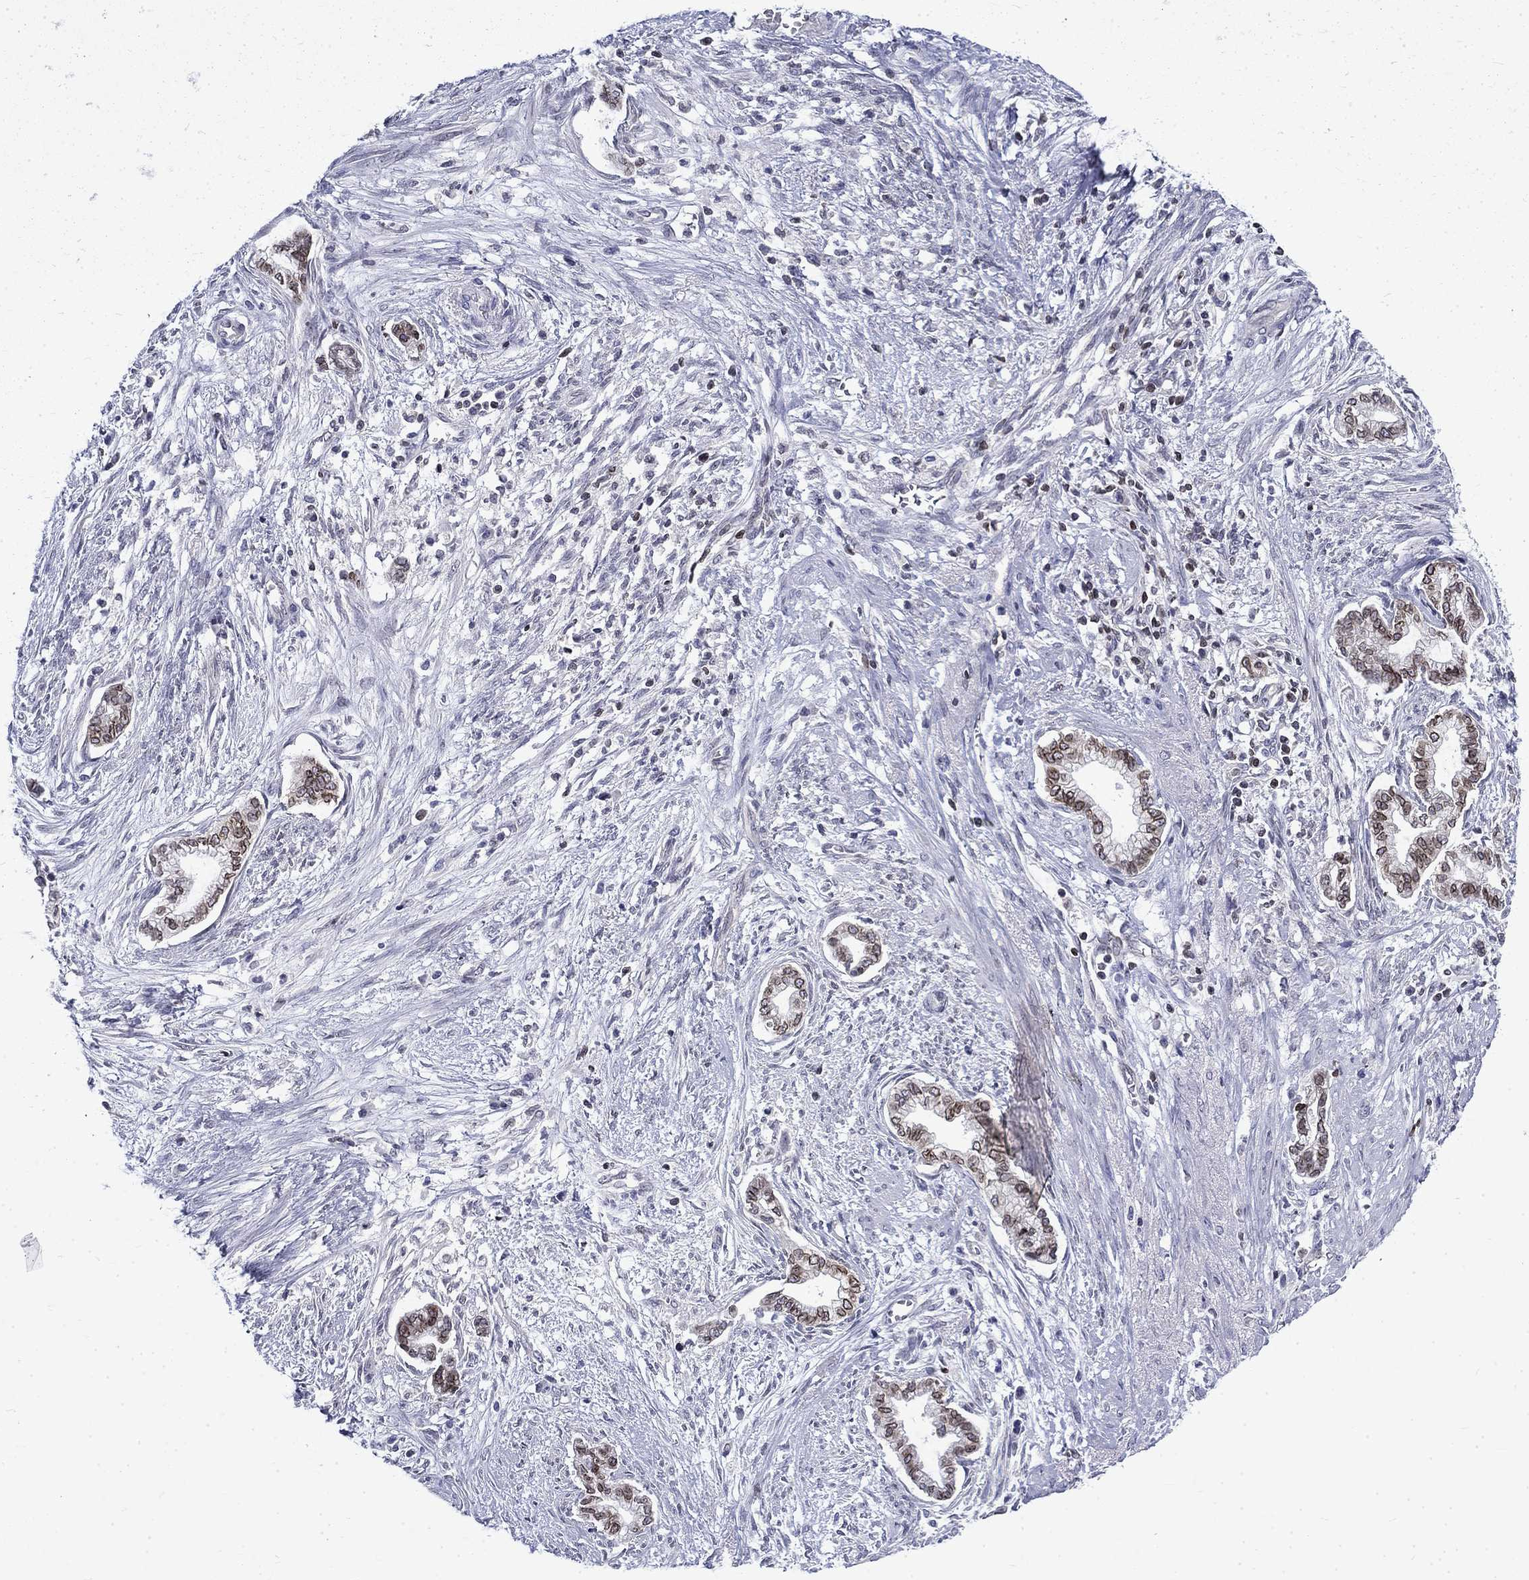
{"staining": {"intensity": "strong", "quantity": ">75%", "location": "cytoplasmic/membranous,nuclear"}, "tissue": "cervical cancer", "cell_type": "Tumor cells", "image_type": "cancer", "snomed": [{"axis": "morphology", "description": "Adenocarcinoma, NOS"}, {"axis": "topography", "description": "Cervix"}], "caption": "Protein expression analysis of cervical adenocarcinoma shows strong cytoplasmic/membranous and nuclear expression in about >75% of tumor cells.", "gene": "SLA", "patient": {"sex": "female", "age": 62}}